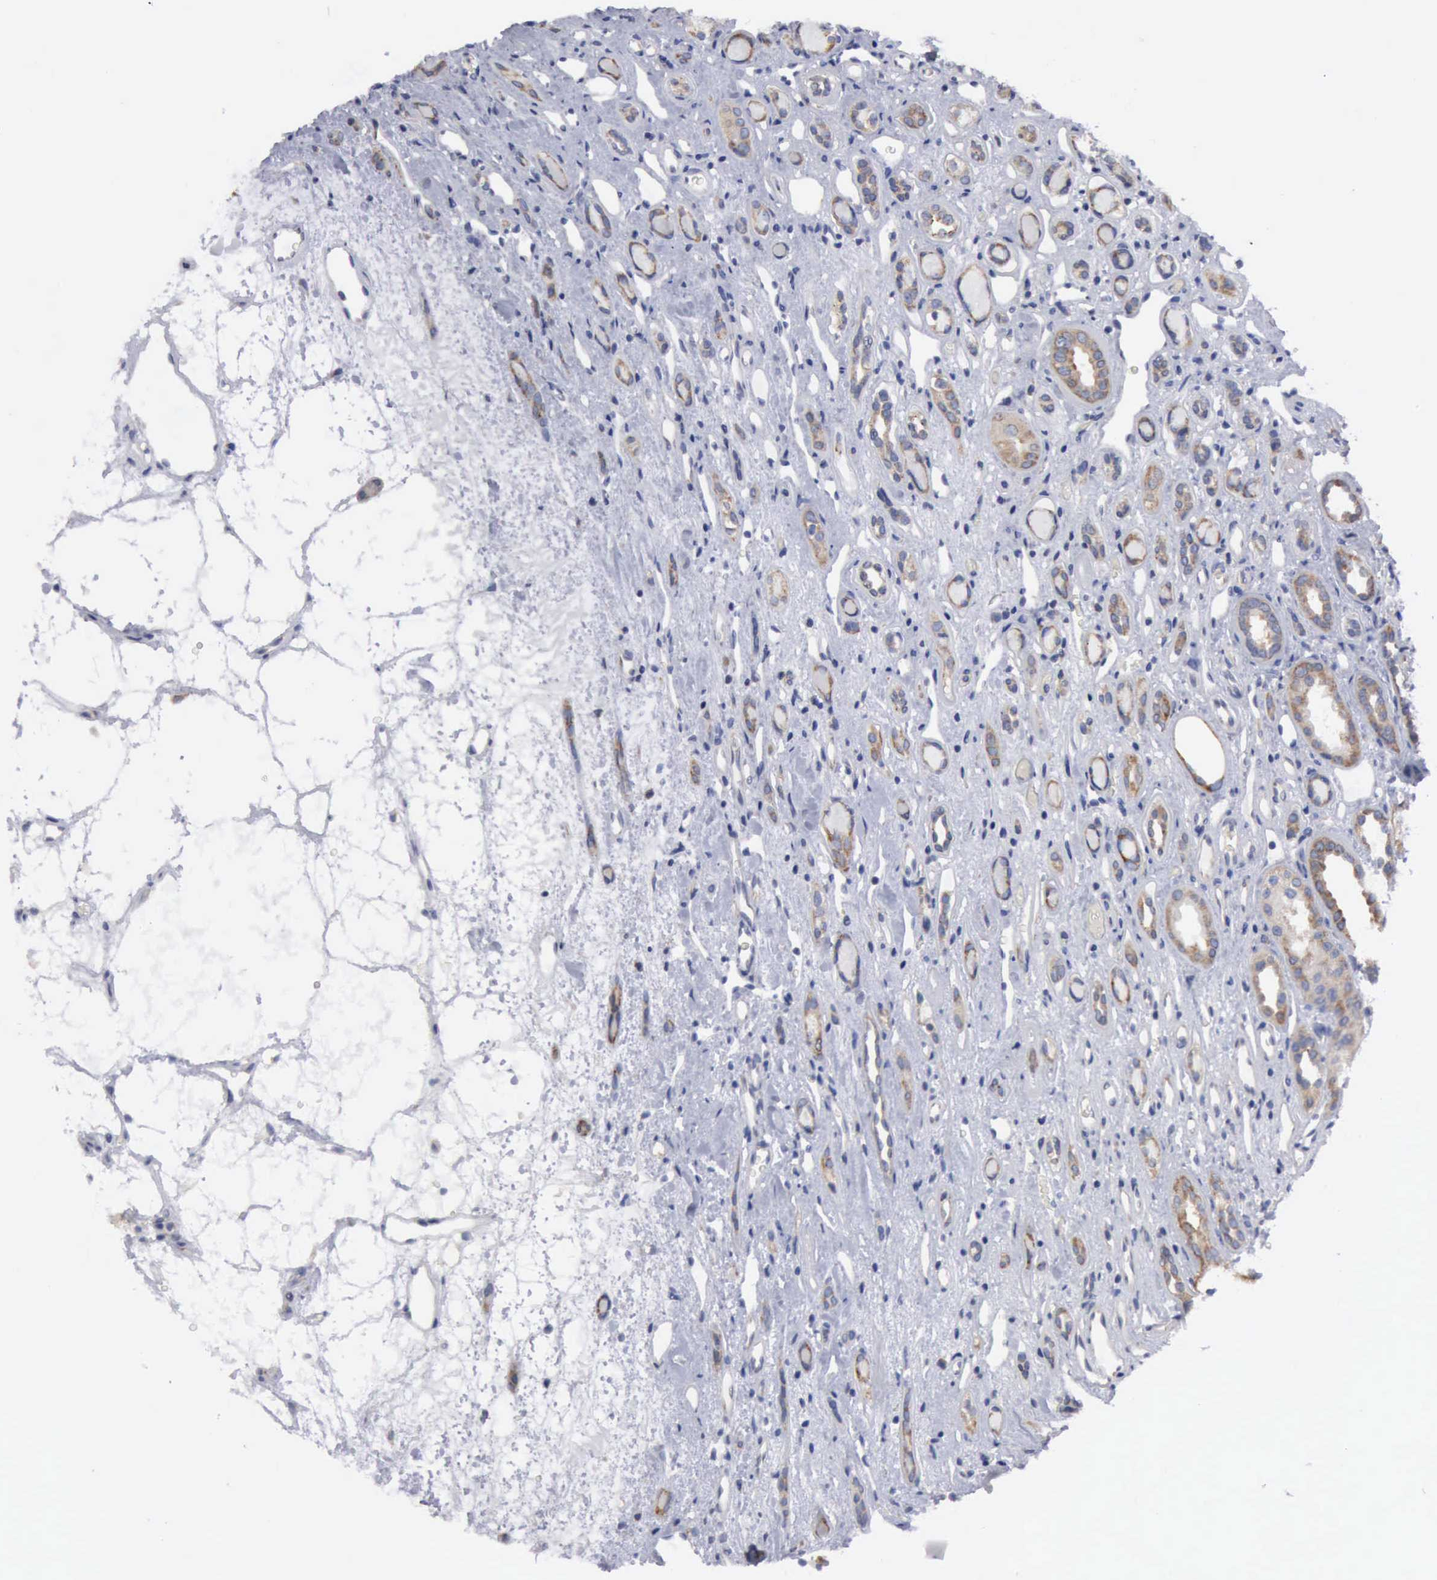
{"staining": {"intensity": "moderate", "quantity": "25%-75%", "location": "cytoplasmic/membranous"}, "tissue": "renal cancer", "cell_type": "Tumor cells", "image_type": "cancer", "snomed": [{"axis": "morphology", "description": "Adenocarcinoma, NOS"}, {"axis": "topography", "description": "Kidney"}], "caption": "Protein expression analysis of human renal adenocarcinoma reveals moderate cytoplasmic/membranous expression in approximately 25%-75% of tumor cells.", "gene": "TXLNG", "patient": {"sex": "female", "age": 60}}